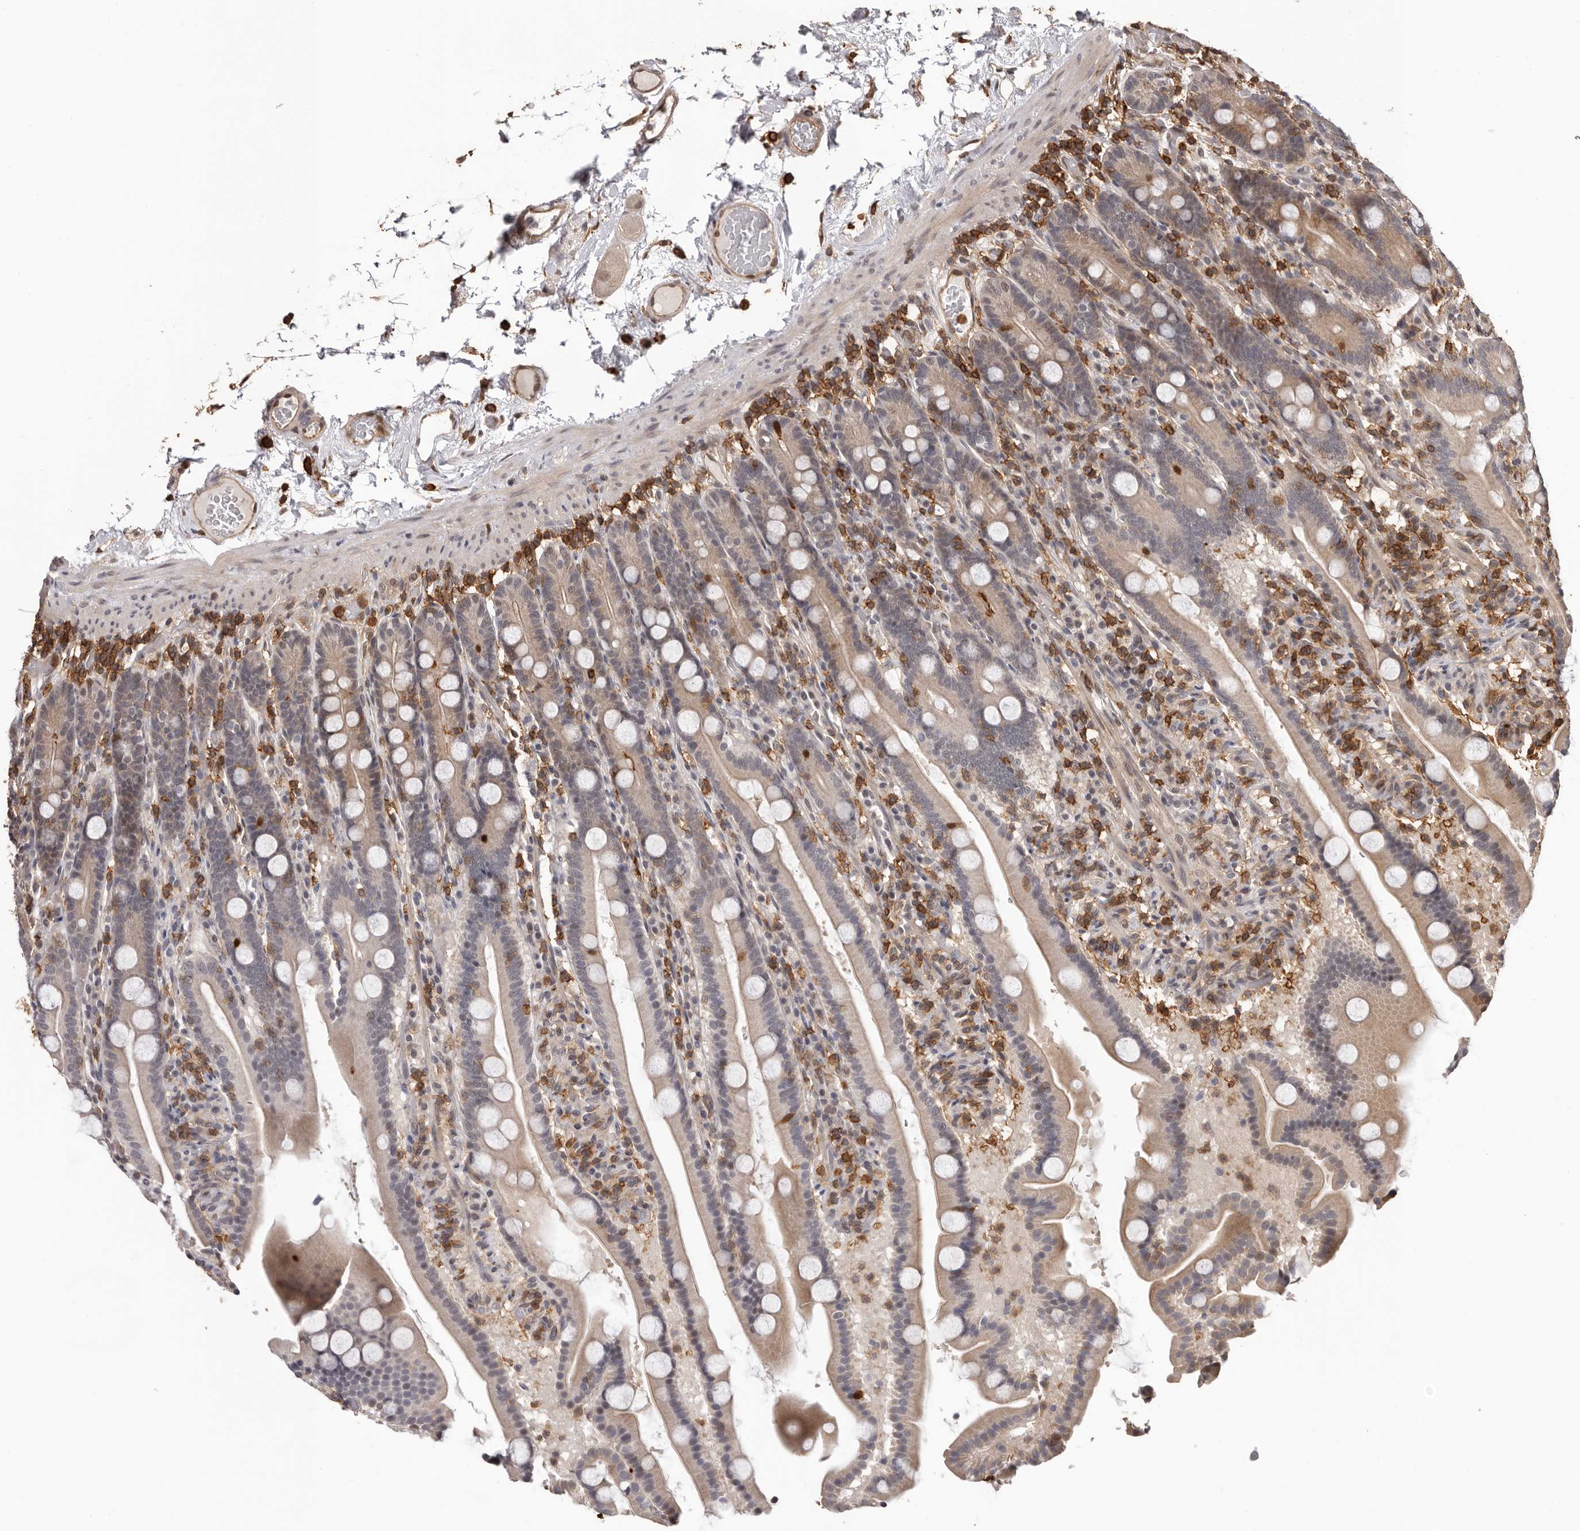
{"staining": {"intensity": "weak", "quantity": "<25%", "location": "cytoplasmic/membranous"}, "tissue": "duodenum", "cell_type": "Glandular cells", "image_type": "normal", "snomed": [{"axis": "morphology", "description": "Normal tissue, NOS"}, {"axis": "topography", "description": "Duodenum"}], "caption": "This is an immunohistochemistry photomicrograph of unremarkable human duodenum. There is no staining in glandular cells.", "gene": "PRR12", "patient": {"sex": "male", "age": 55}}